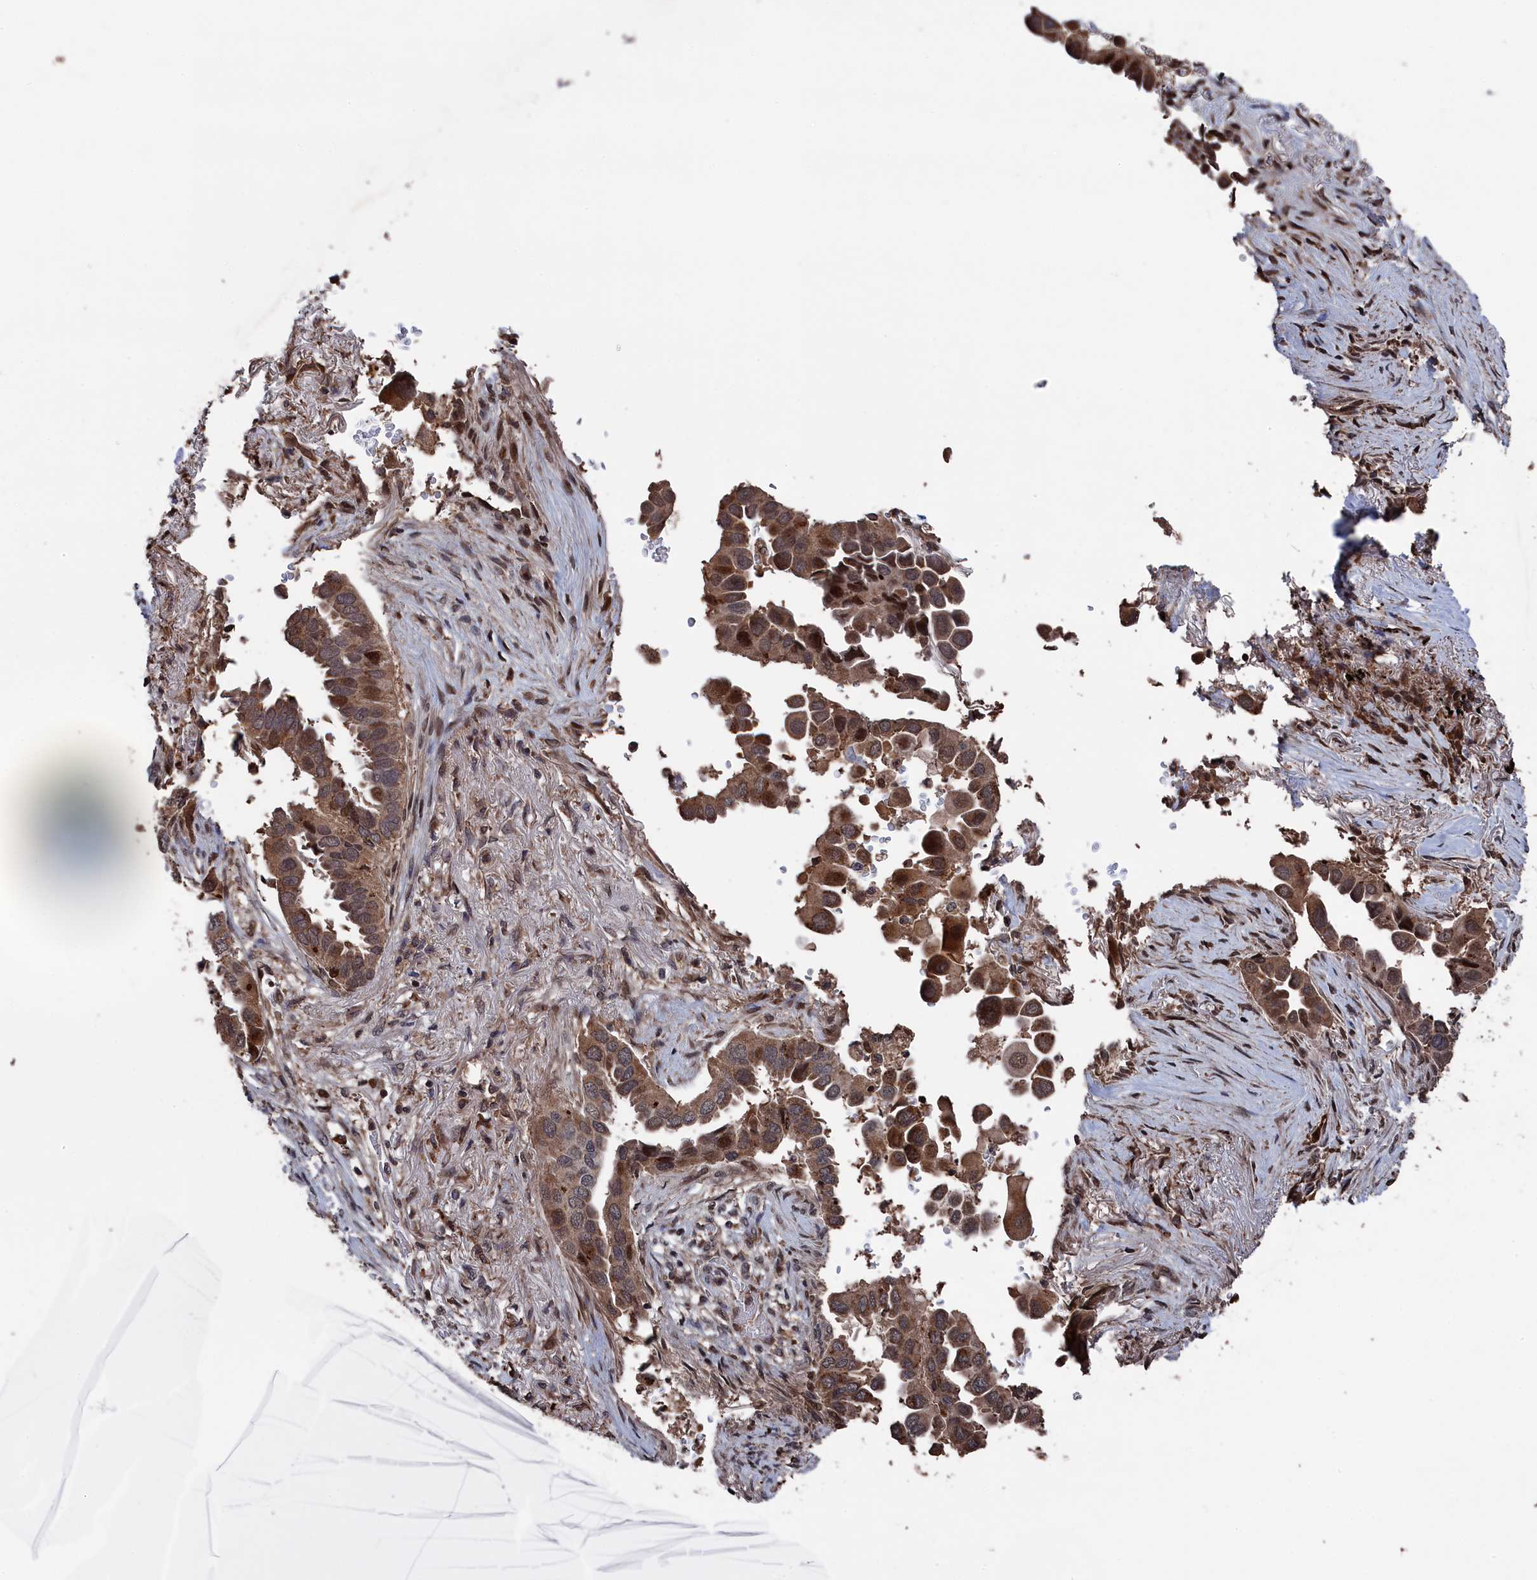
{"staining": {"intensity": "moderate", "quantity": ">75%", "location": "cytoplasmic/membranous"}, "tissue": "lung cancer", "cell_type": "Tumor cells", "image_type": "cancer", "snomed": [{"axis": "morphology", "description": "Adenocarcinoma, NOS"}, {"axis": "topography", "description": "Lung"}], "caption": "Protein analysis of adenocarcinoma (lung) tissue displays moderate cytoplasmic/membranous staining in approximately >75% of tumor cells.", "gene": "CEACAM21", "patient": {"sex": "female", "age": 76}}